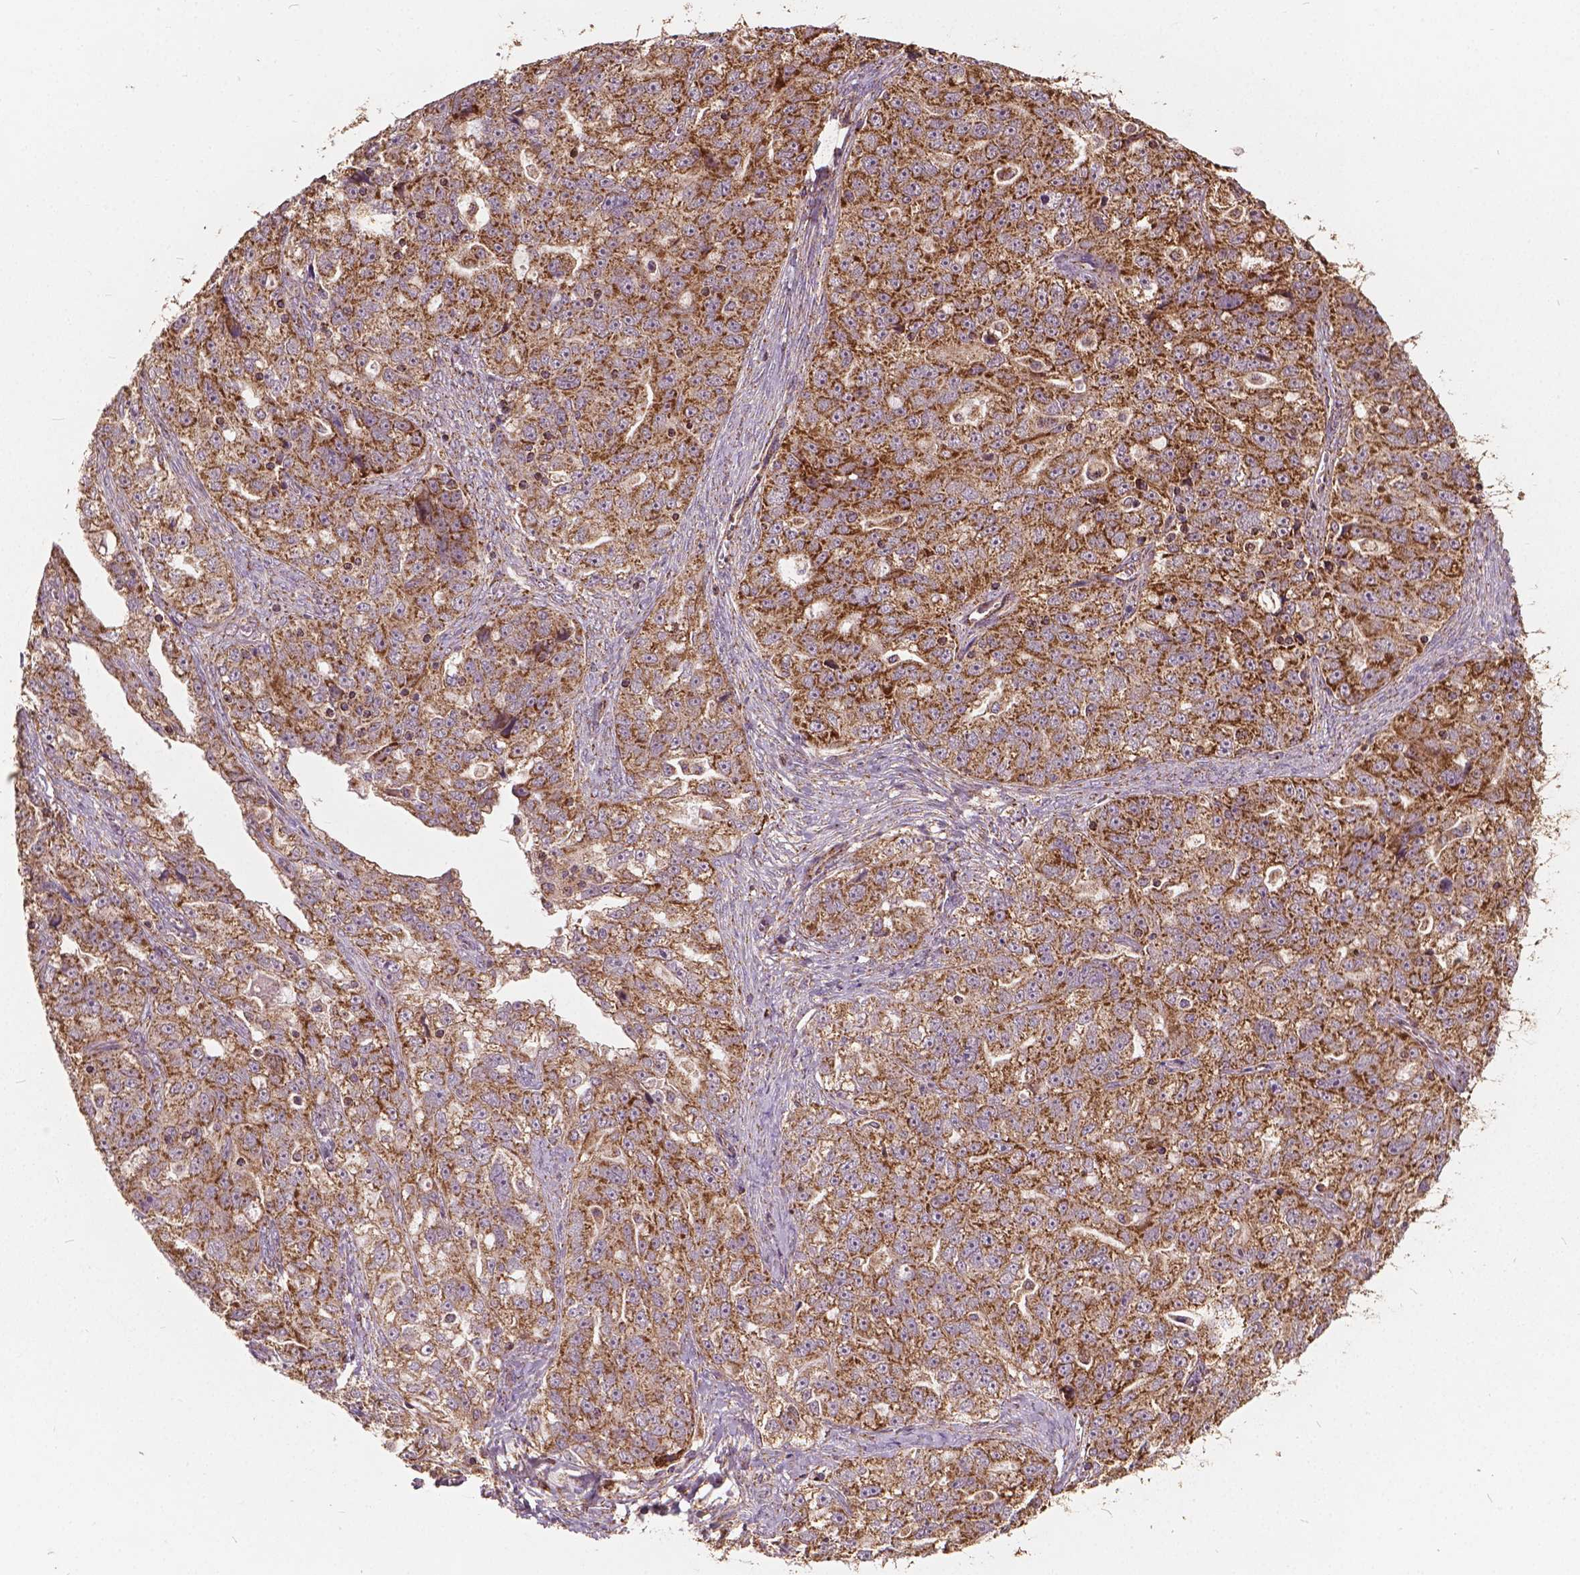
{"staining": {"intensity": "moderate", "quantity": ">75%", "location": "cytoplasmic/membranous"}, "tissue": "ovarian cancer", "cell_type": "Tumor cells", "image_type": "cancer", "snomed": [{"axis": "morphology", "description": "Cystadenocarcinoma, serous, NOS"}, {"axis": "topography", "description": "Ovary"}], "caption": "Ovarian serous cystadenocarcinoma stained for a protein (brown) reveals moderate cytoplasmic/membranous positive staining in about >75% of tumor cells.", "gene": "UBXN2A", "patient": {"sex": "female", "age": 51}}